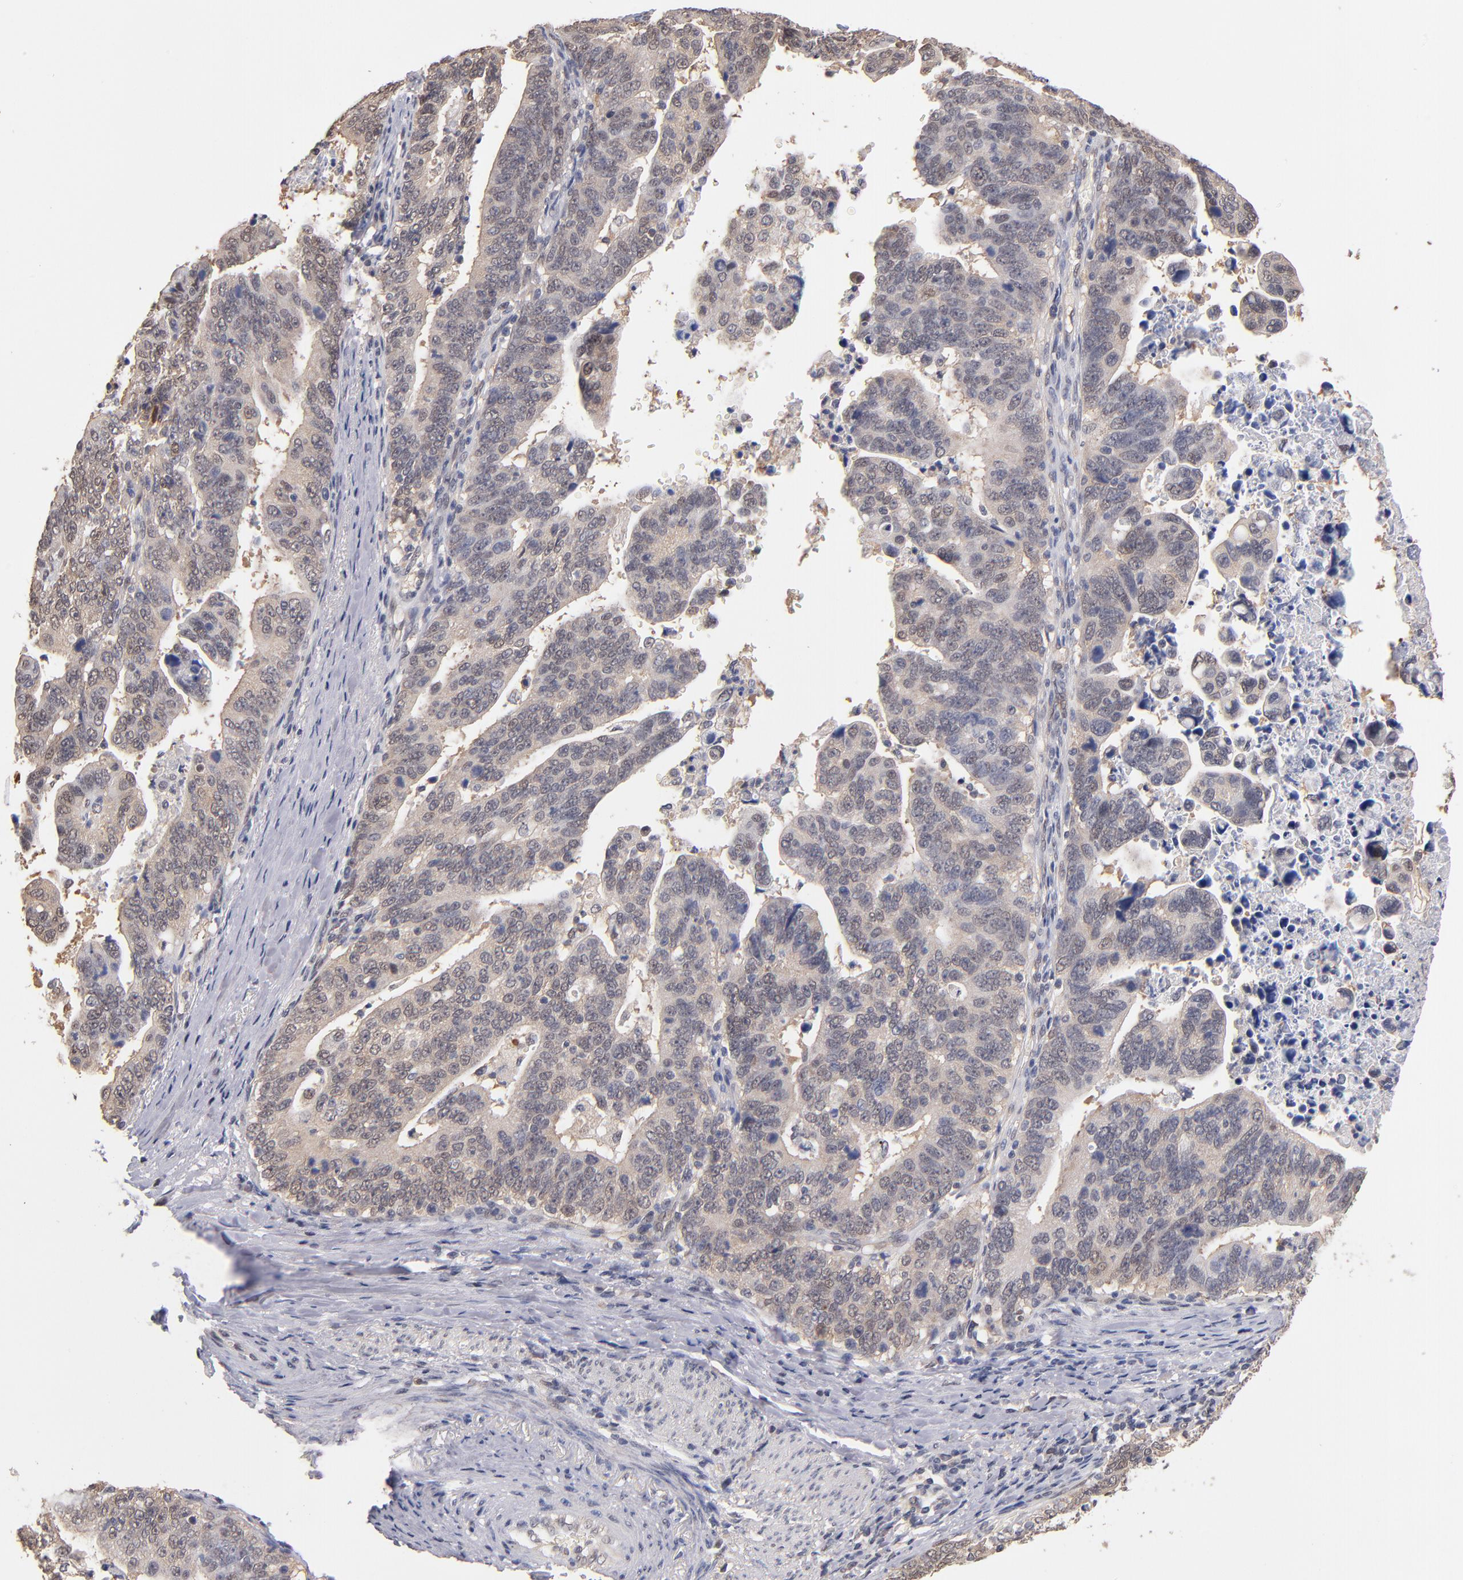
{"staining": {"intensity": "weak", "quantity": "25%-75%", "location": "cytoplasmic/membranous"}, "tissue": "stomach cancer", "cell_type": "Tumor cells", "image_type": "cancer", "snomed": [{"axis": "morphology", "description": "Adenocarcinoma, NOS"}, {"axis": "topography", "description": "Stomach, upper"}], "caption": "Human adenocarcinoma (stomach) stained for a protein (brown) reveals weak cytoplasmic/membranous positive expression in about 25%-75% of tumor cells.", "gene": "PSMD10", "patient": {"sex": "female", "age": 50}}